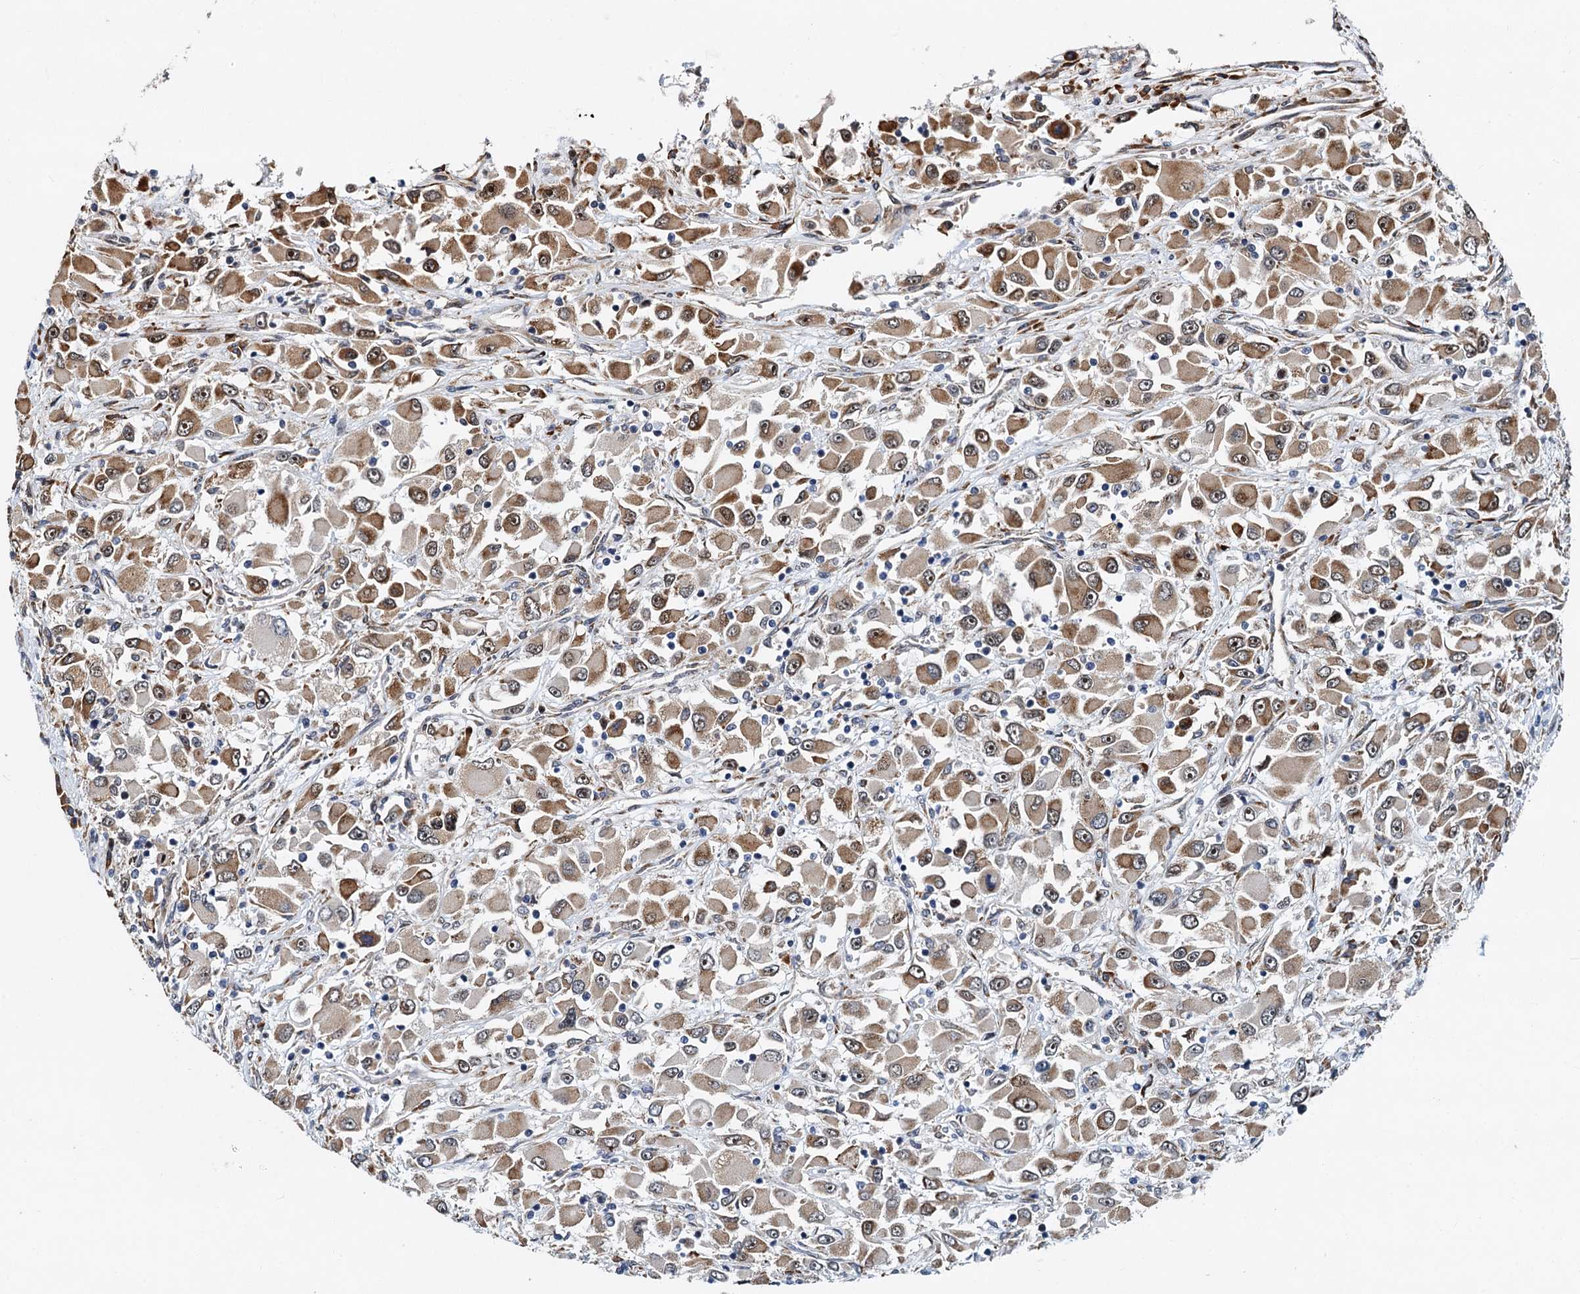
{"staining": {"intensity": "moderate", "quantity": ">75%", "location": "cytoplasmic/membranous,nuclear"}, "tissue": "renal cancer", "cell_type": "Tumor cells", "image_type": "cancer", "snomed": [{"axis": "morphology", "description": "Adenocarcinoma, NOS"}, {"axis": "topography", "description": "Kidney"}], "caption": "The micrograph exhibits a brown stain indicating the presence of a protein in the cytoplasmic/membranous and nuclear of tumor cells in renal cancer. (Stains: DAB in brown, nuclei in blue, Microscopy: brightfield microscopy at high magnification).", "gene": "DNAJC21", "patient": {"sex": "female", "age": 52}}